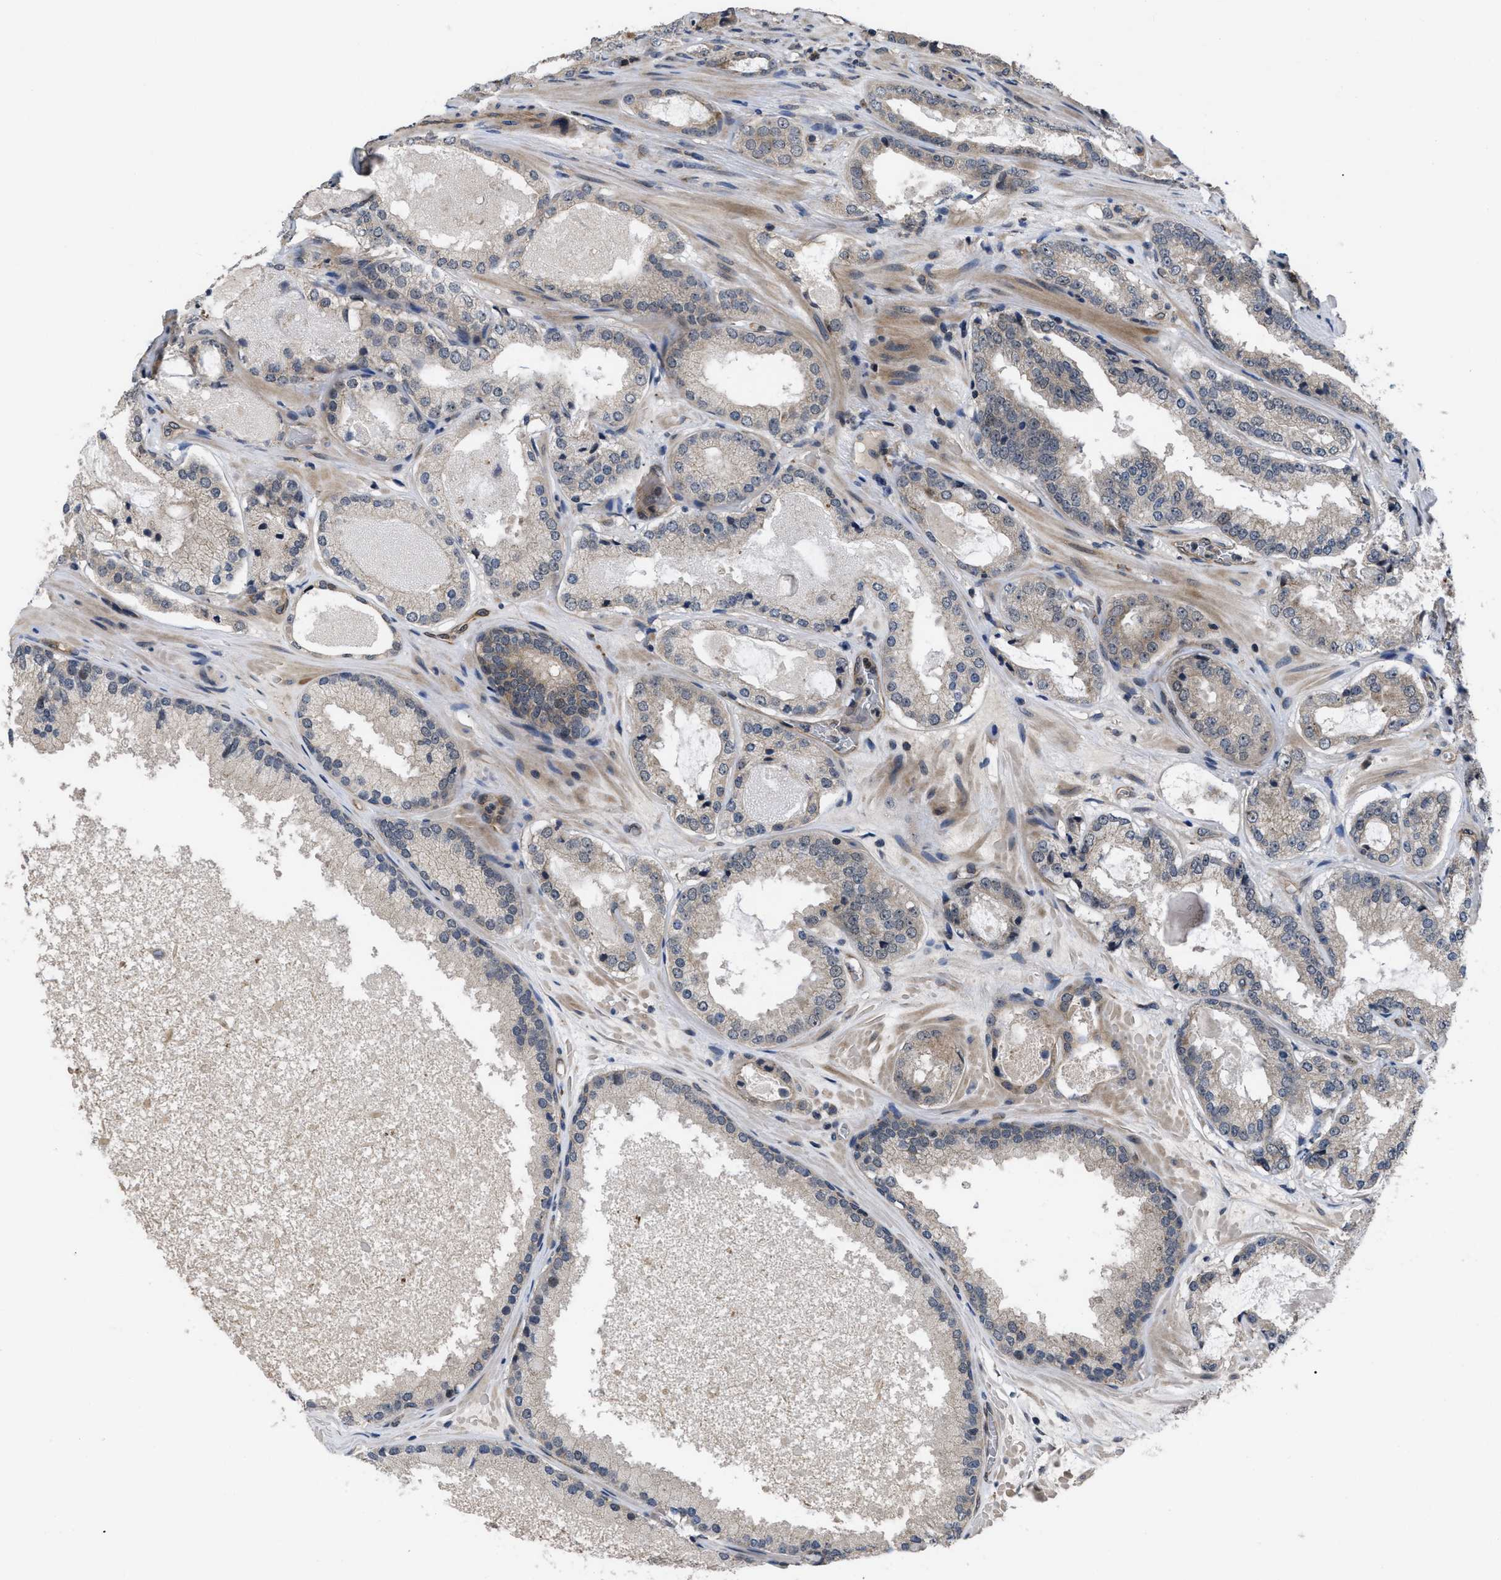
{"staining": {"intensity": "weak", "quantity": "<25%", "location": "cytoplasmic/membranous"}, "tissue": "prostate cancer", "cell_type": "Tumor cells", "image_type": "cancer", "snomed": [{"axis": "morphology", "description": "Adenocarcinoma, High grade"}, {"axis": "topography", "description": "Prostate"}], "caption": "Prostate adenocarcinoma (high-grade) stained for a protein using IHC shows no expression tumor cells.", "gene": "DNAJC14", "patient": {"sex": "male", "age": 65}}